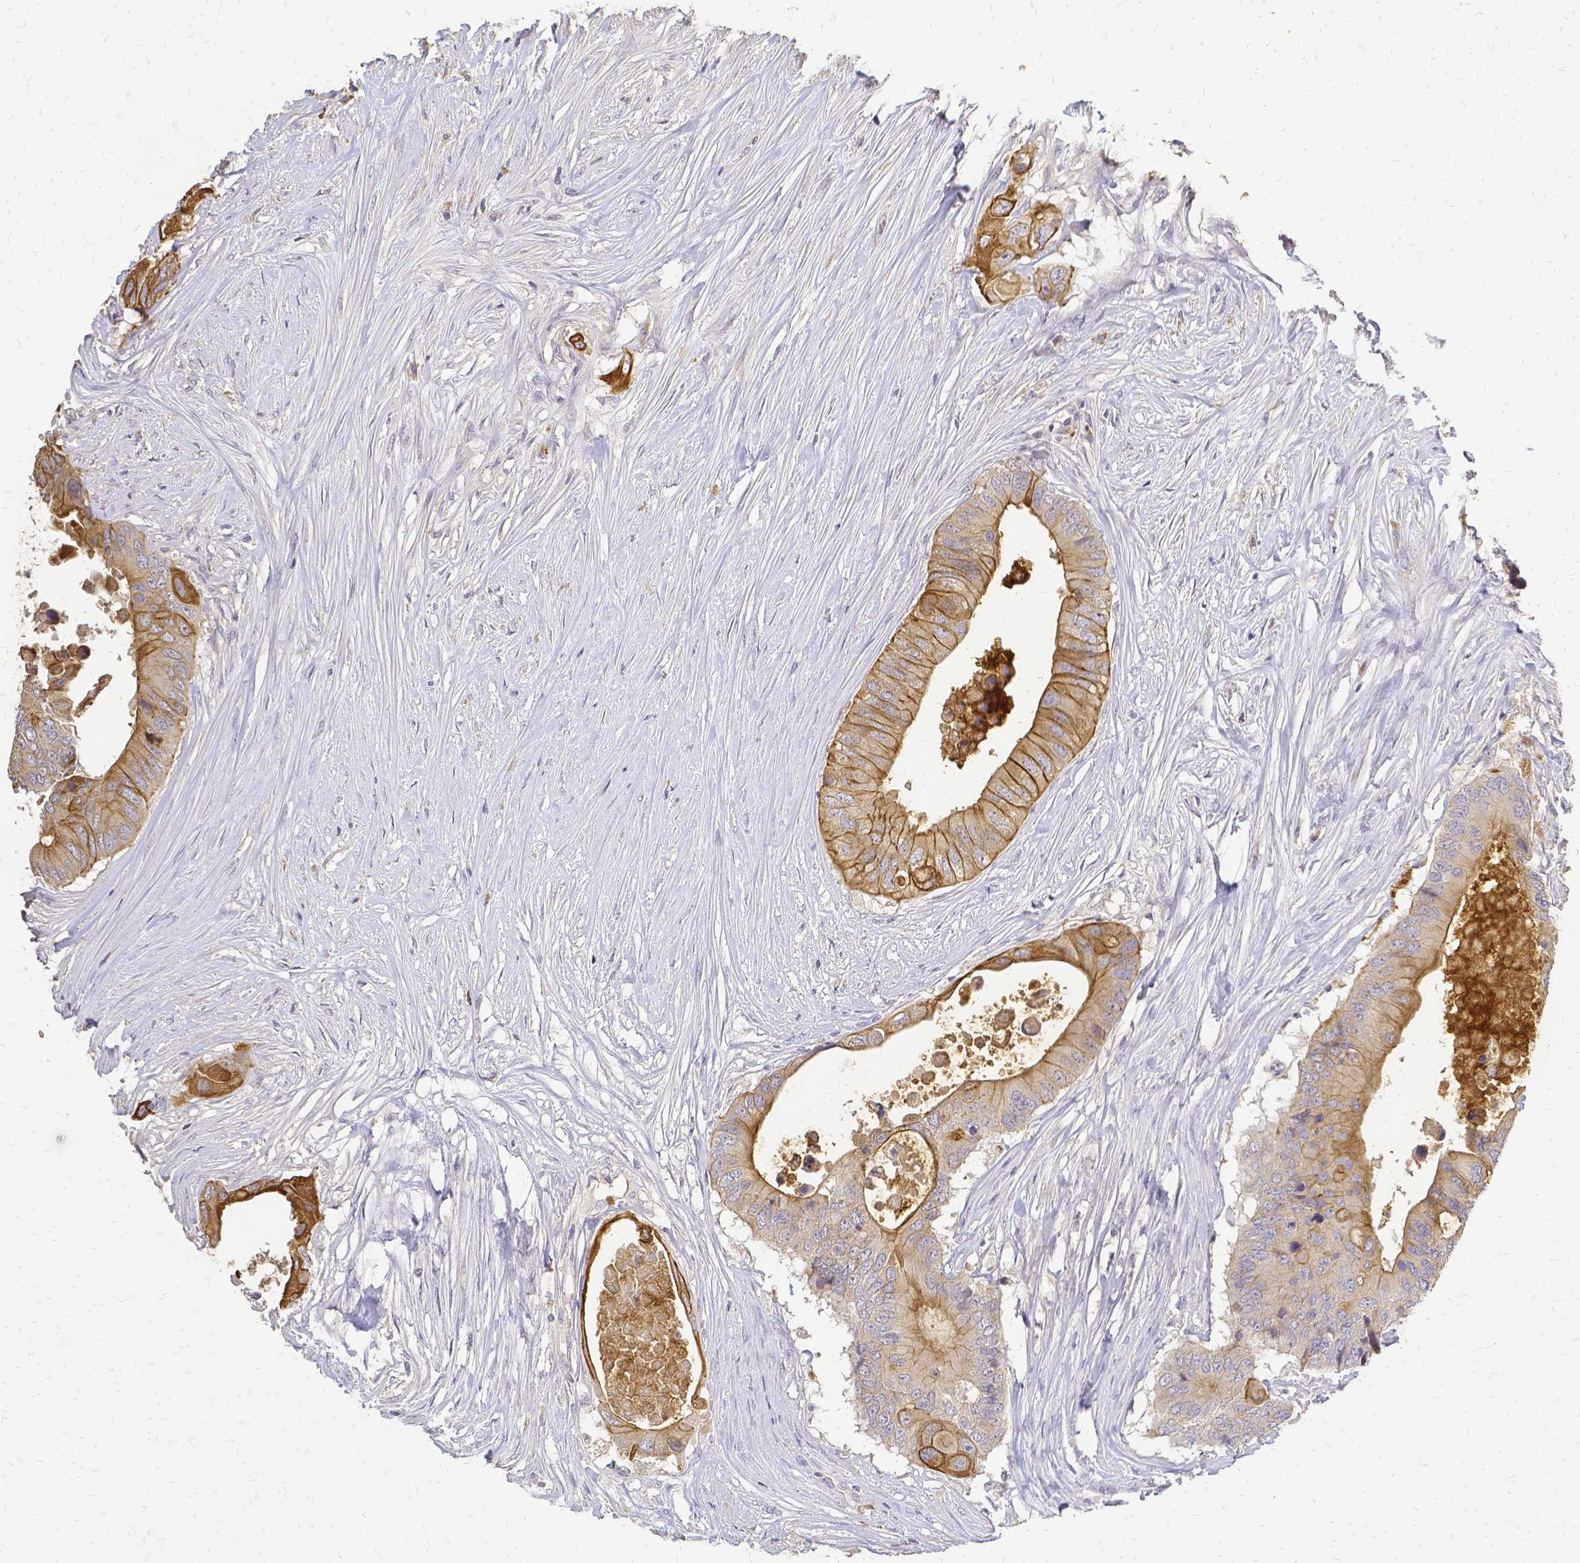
{"staining": {"intensity": "moderate", "quantity": "25%-75%", "location": "cytoplasmic/membranous"}, "tissue": "colorectal cancer", "cell_type": "Tumor cells", "image_type": "cancer", "snomed": [{"axis": "morphology", "description": "Adenocarcinoma, NOS"}, {"axis": "topography", "description": "Colon"}], "caption": "An image of human colorectal adenocarcinoma stained for a protein reveals moderate cytoplasmic/membranous brown staining in tumor cells. (Stains: DAB (3,3'-diaminobenzidine) in brown, nuclei in blue, Microscopy: brightfield microscopy at high magnification).", "gene": "CIB1", "patient": {"sex": "male", "age": 71}}